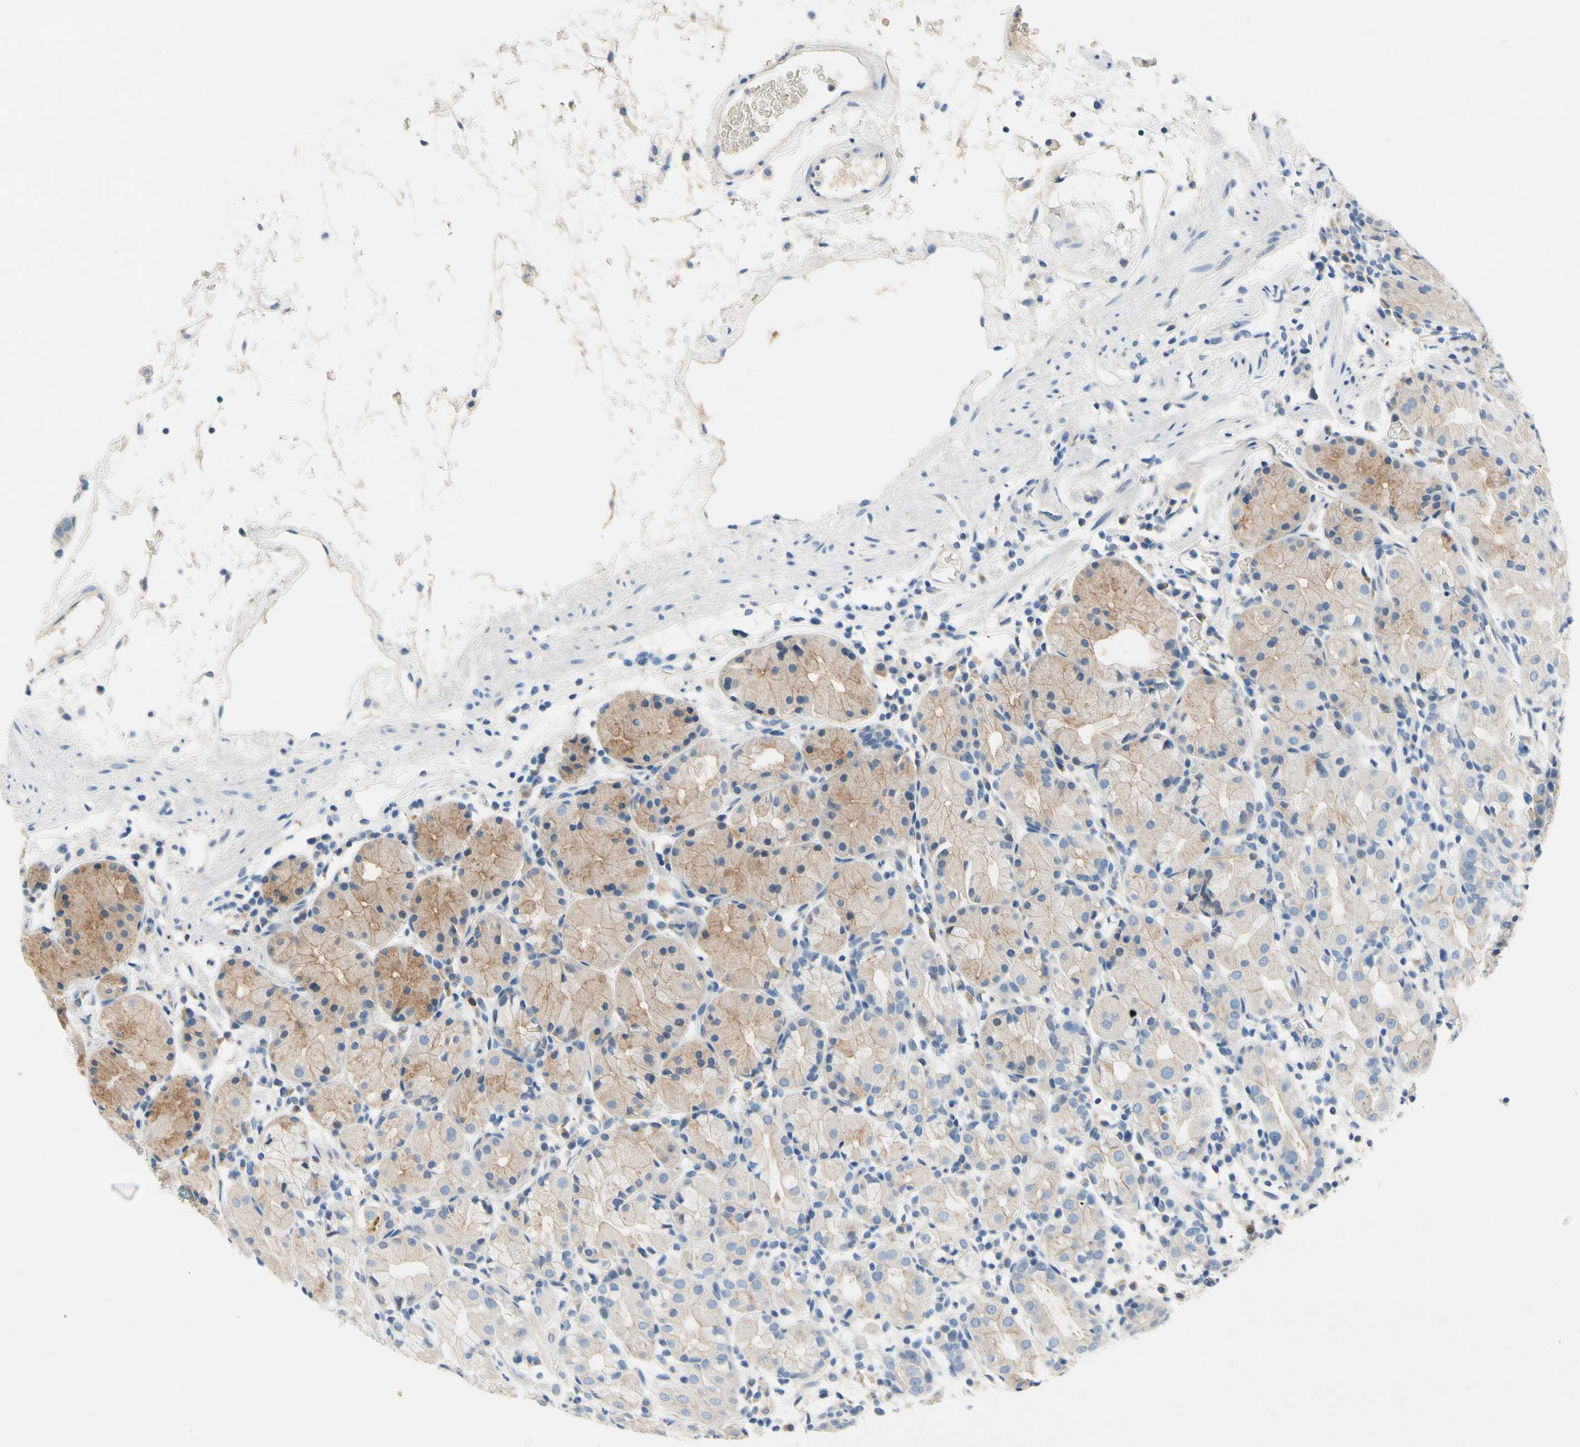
{"staining": {"intensity": "moderate", "quantity": "<25%", "location": "cytoplasmic/membranous"}, "tissue": "stomach", "cell_type": "Glandular cells", "image_type": "normal", "snomed": [{"axis": "morphology", "description": "Normal tissue, NOS"}, {"axis": "topography", "description": "Stomach"}, {"axis": "topography", "description": "Stomach, lower"}], "caption": "Immunohistochemical staining of unremarkable stomach exhibits low levels of moderate cytoplasmic/membranous staining in about <25% of glandular cells.", "gene": "CA14", "patient": {"sex": "female", "age": 75}}